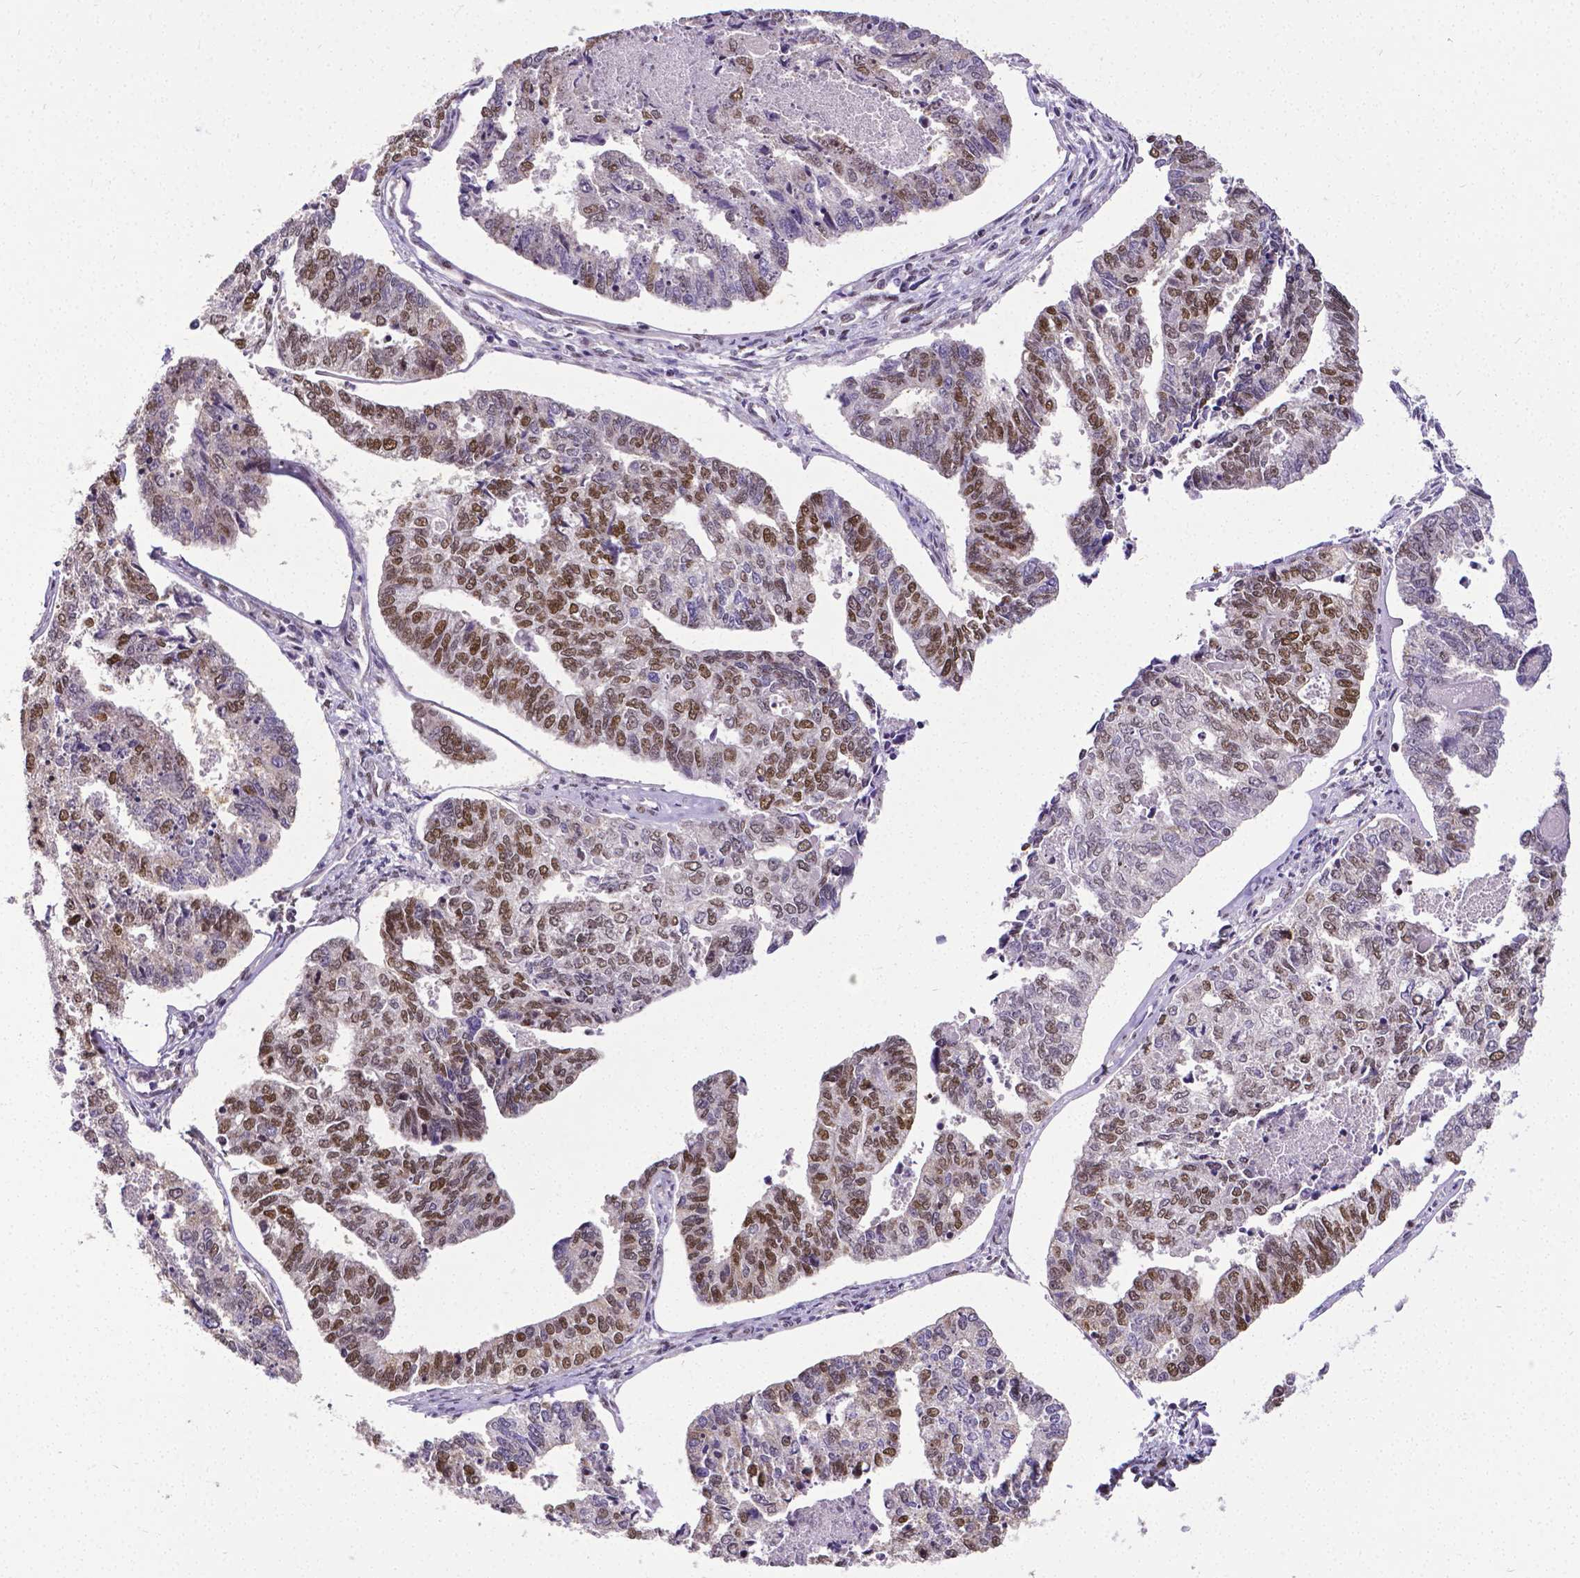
{"staining": {"intensity": "moderate", "quantity": "25%-75%", "location": "nuclear"}, "tissue": "endometrial cancer", "cell_type": "Tumor cells", "image_type": "cancer", "snomed": [{"axis": "morphology", "description": "Adenocarcinoma, NOS"}, {"axis": "topography", "description": "Endometrium"}], "caption": "Immunohistochemistry (IHC) (DAB) staining of adenocarcinoma (endometrial) displays moderate nuclear protein positivity in about 25%-75% of tumor cells.", "gene": "REST", "patient": {"sex": "female", "age": 73}}